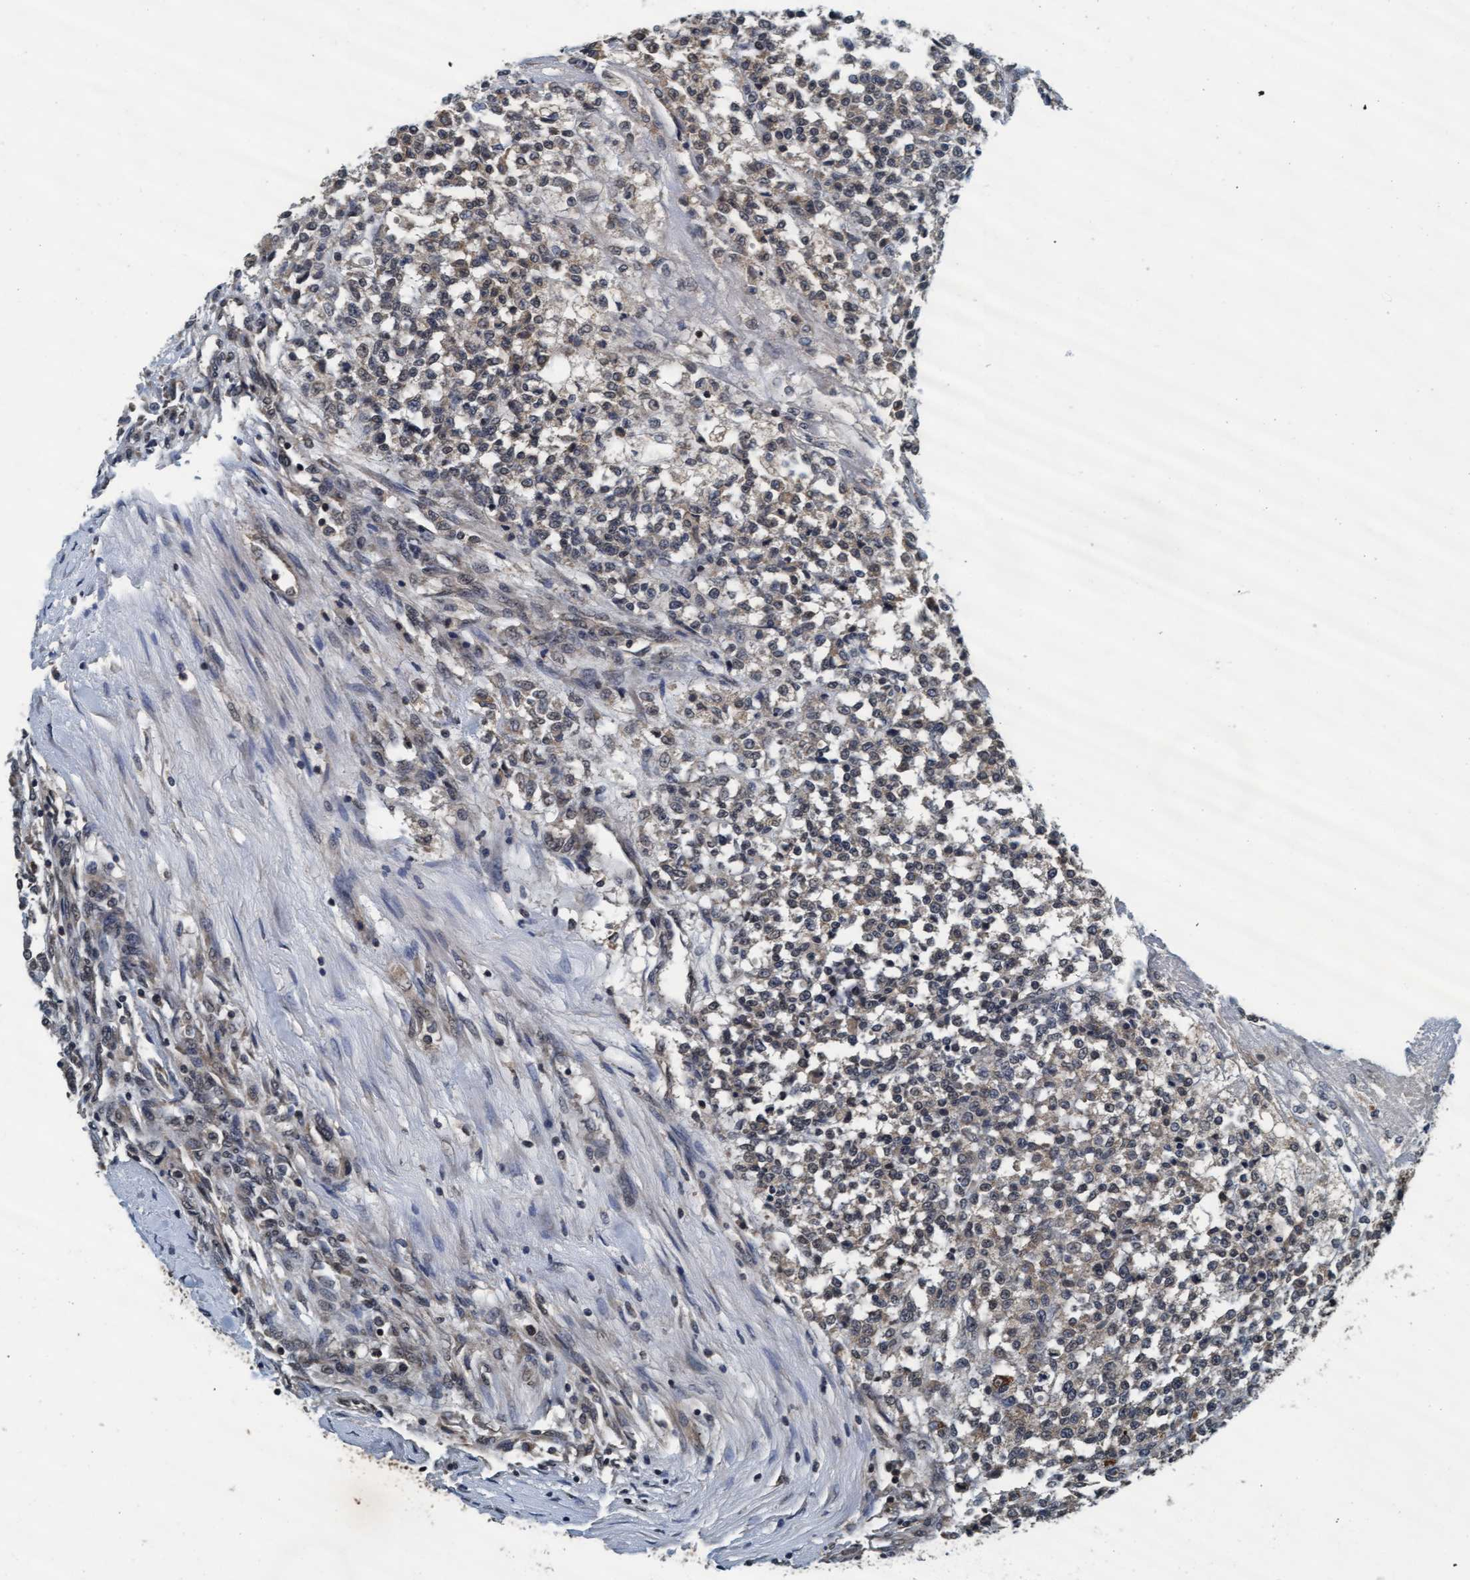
{"staining": {"intensity": "weak", "quantity": "<25%", "location": "cytoplasmic/membranous,nuclear"}, "tissue": "testis cancer", "cell_type": "Tumor cells", "image_type": "cancer", "snomed": [{"axis": "morphology", "description": "Seminoma, NOS"}, {"axis": "topography", "description": "Testis"}], "caption": "Micrograph shows no protein positivity in tumor cells of testis cancer tissue.", "gene": "WASF1", "patient": {"sex": "male", "age": 59}}